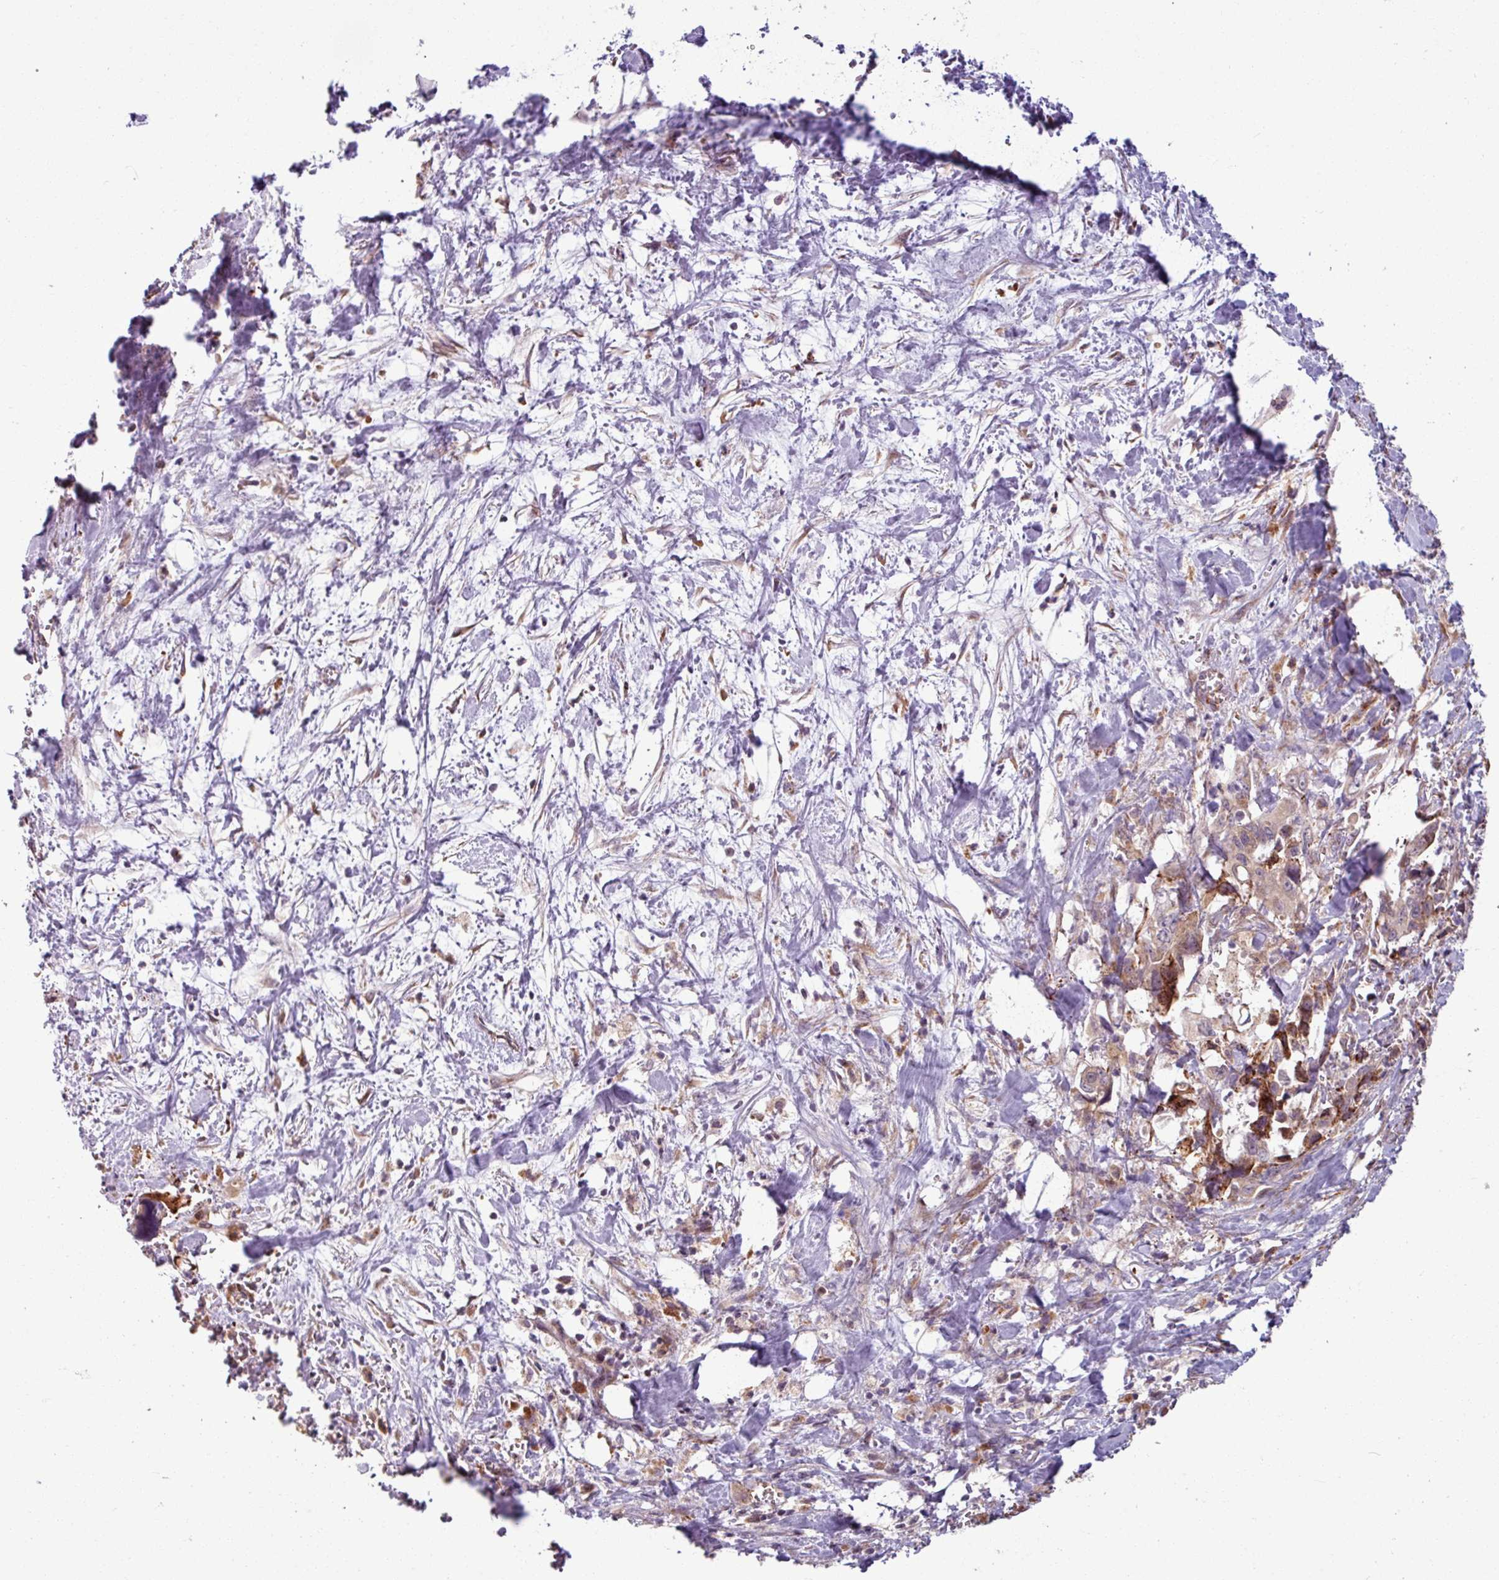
{"staining": {"intensity": "weak", "quantity": "25%-75%", "location": "cytoplasmic/membranous"}, "tissue": "pancreatic cancer", "cell_type": "Tumor cells", "image_type": "cancer", "snomed": [{"axis": "morphology", "description": "Adenocarcinoma, NOS"}, {"axis": "topography", "description": "Pancreas"}], "caption": "Brown immunohistochemical staining in pancreatic adenocarcinoma displays weak cytoplasmic/membranous expression in about 25%-75% of tumor cells.", "gene": "MAGT1", "patient": {"sex": "male", "age": 61}}